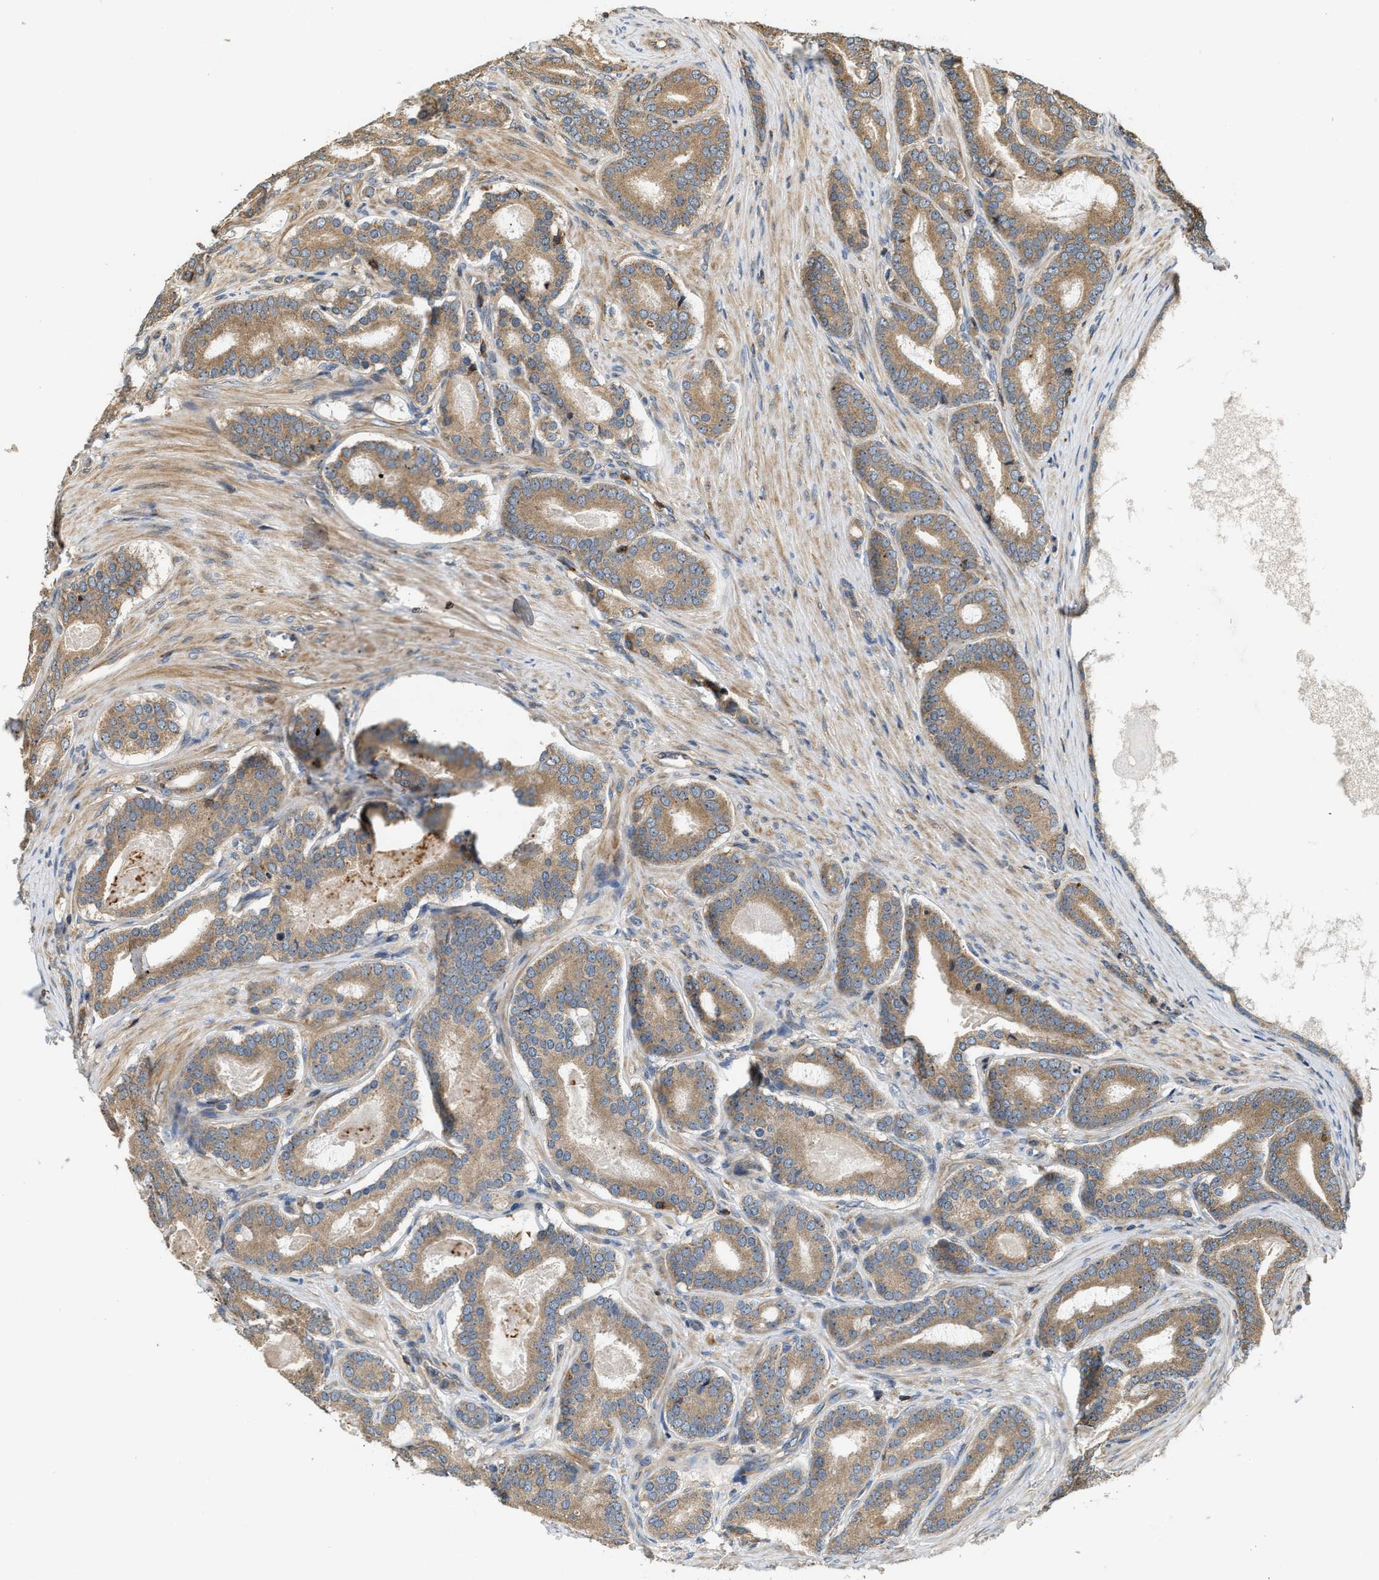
{"staining": {"intensity": "moderate", "quantity": ">75%", "location": "cytoplasmic/membranous"}, "tissue": "prostate cancer", "cell_type": "Tumor cells", "image_type": "cancer", "snomed": [{"axis": "morphology", "description": "Adenocarcinoma, High grade"}, {"axis": "topography", "description": "Prostate"}], "caption": "A medium amount of moderate cytoplasmic/membranous positivity is identified in about >75% of tumor cells in prostate cancer (adenocarcinoma (high-grade)) tissue.", "gene": "SNX5", "patient": {"sex": "male", "age": 60}}